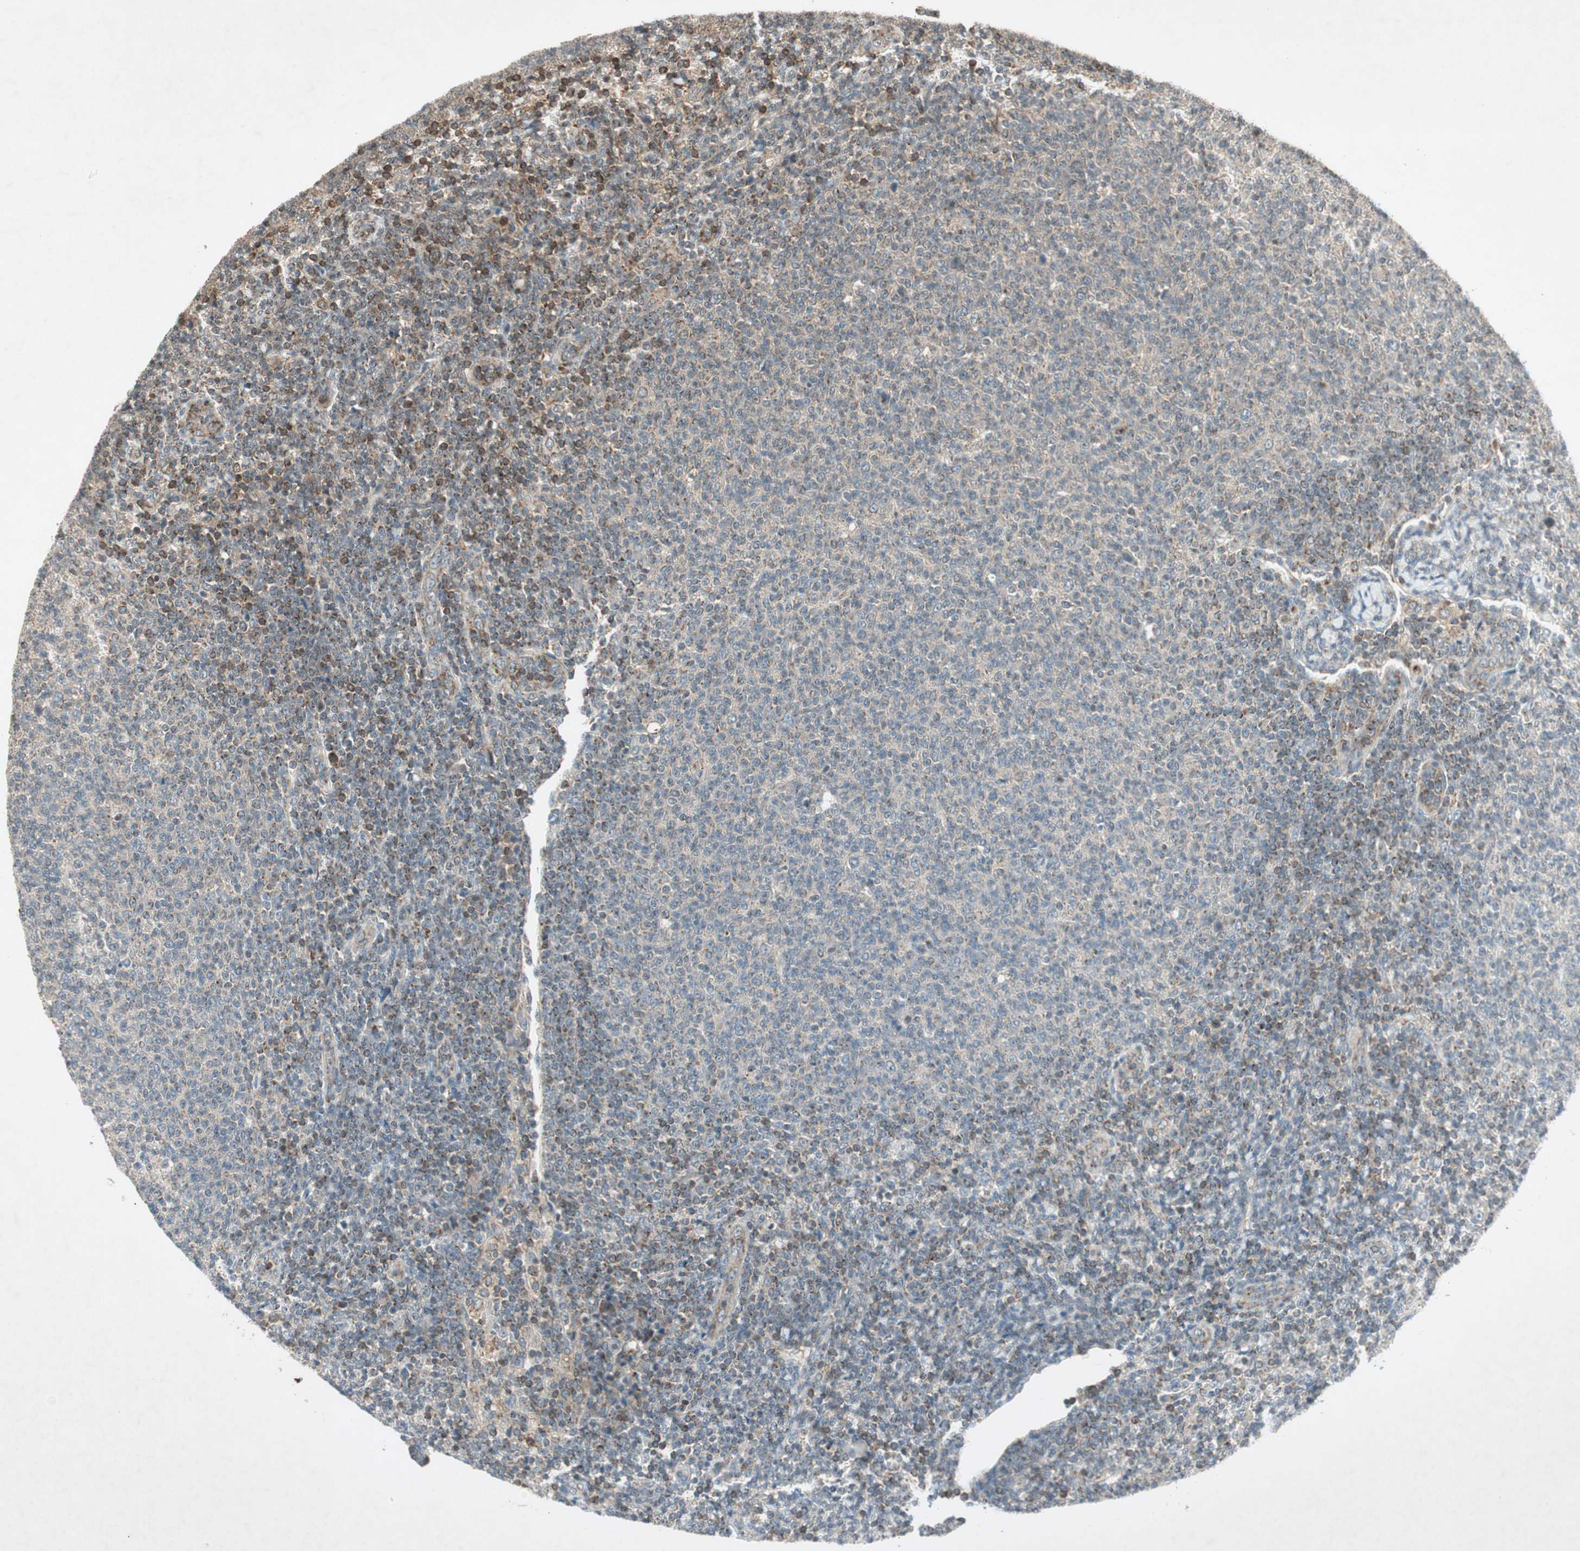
{"staining": {"intensity": "moderate", "quantity": "<25%", "location": "cytoplasmic/membranous"}, "tissue": "lymphoma", "cell_type": "Tumor cells", "image_type": "cancer", "snomed": [{"axis": "morphology", "description": "Malignant lymphoma, non-Hodgkin's type, Low grade"}, {"axis": "topography", "description": "Lymph node"}], "caption": "Human malignant lymphoma, non-Hodgkin's type (low-grade) stained with a brown dye shows moderate cytoplasmic/membranous positive staining in about <25% of tumor cells.", "gene": "USP2", "patient": {"sex": "male", "age": 66}}